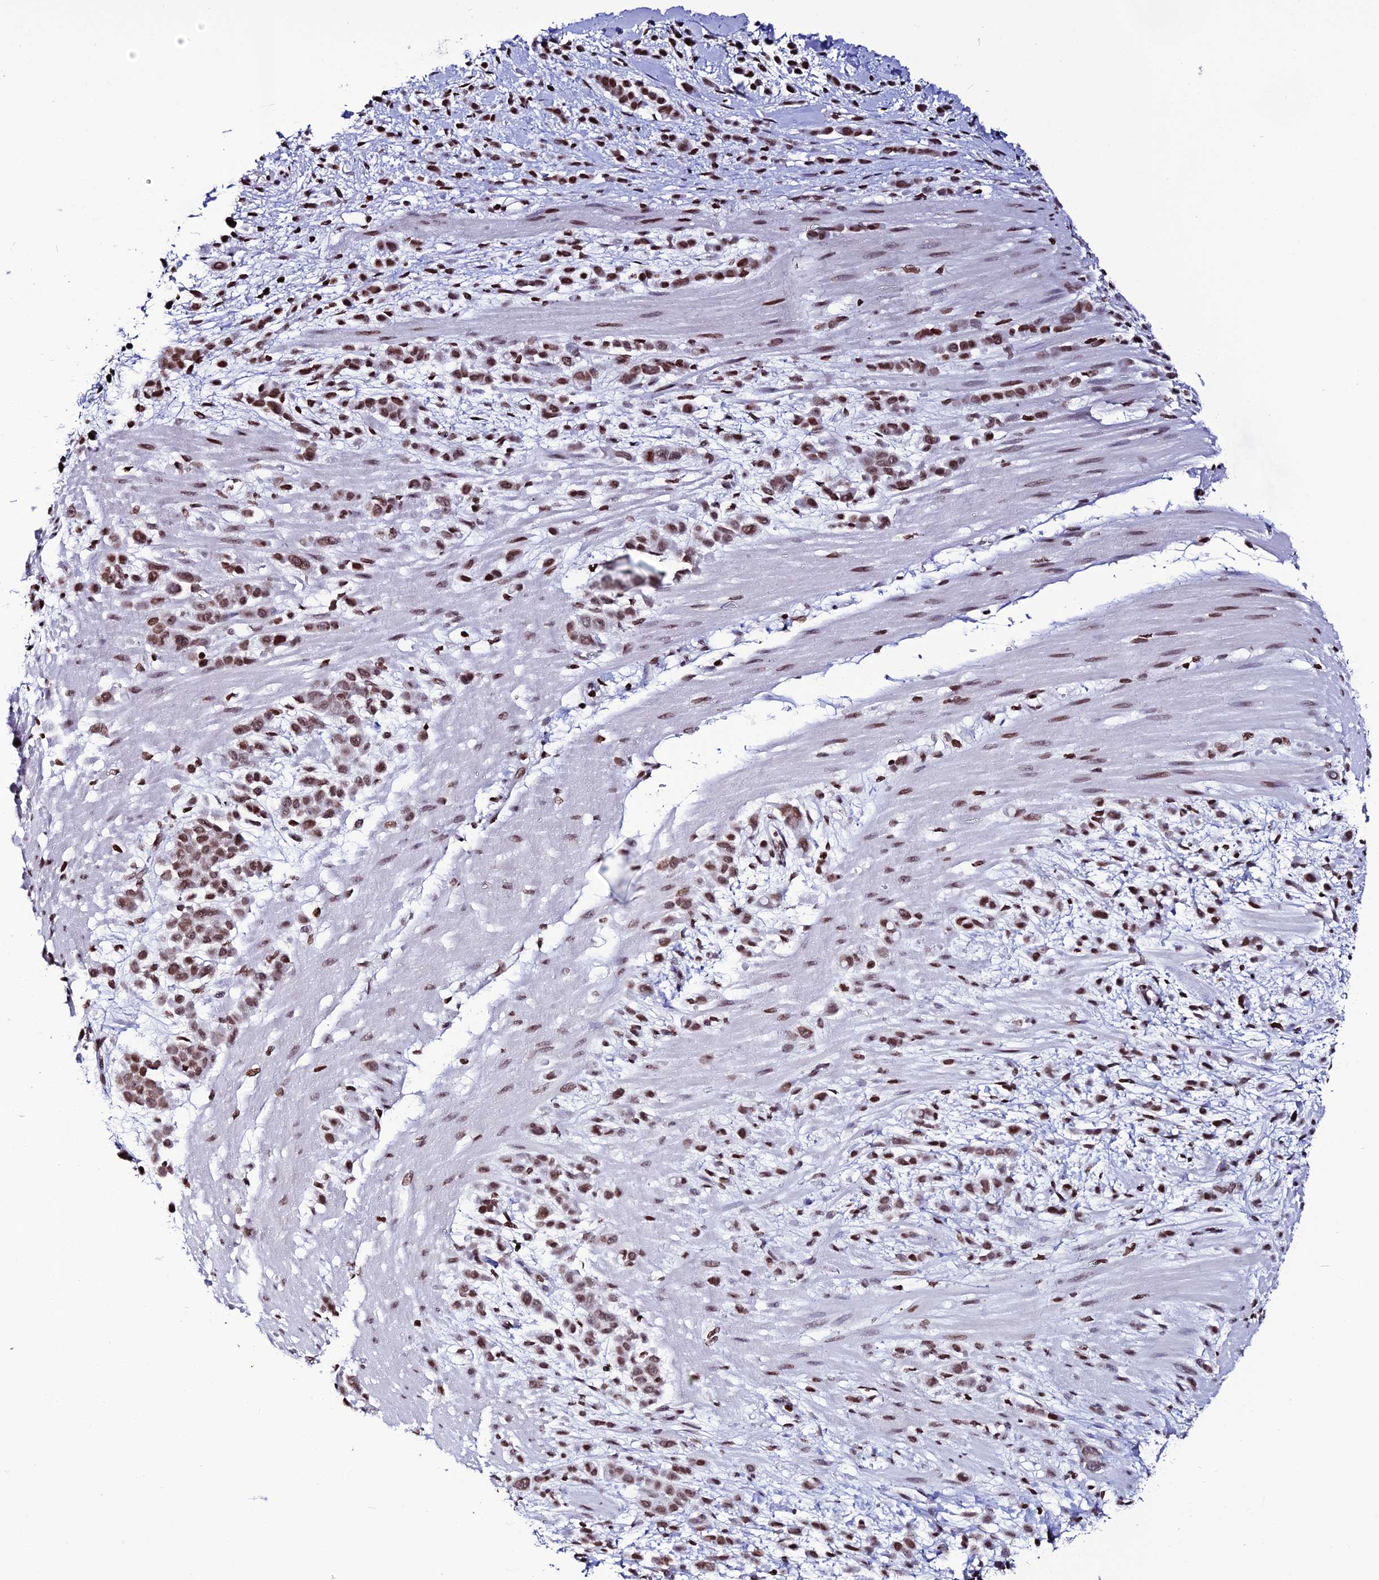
{"staining": {"intensity": "moderate", "quantity": ">75%", "location": "nuclear"}, "tissue": "pancreatic cancer", "cell_type": "Tumor cells", "image_type": "cancer", "snomed": [{"axis": "morphology", "description": "Normal tissue, NOS"}, {"axis": "morphology", "description": "Adenocarcinoma, NOS"}, {"axis": "topography", "description": "Pancreas"}], "caption": "A photomicrograph of human pancreatic adenocarcinoma stained for a protein demonstrates moderate nuclear brown staining in tumor cells.", "gene": "MACROH2A2", "patient": {"sex": "female", "age": 64}}